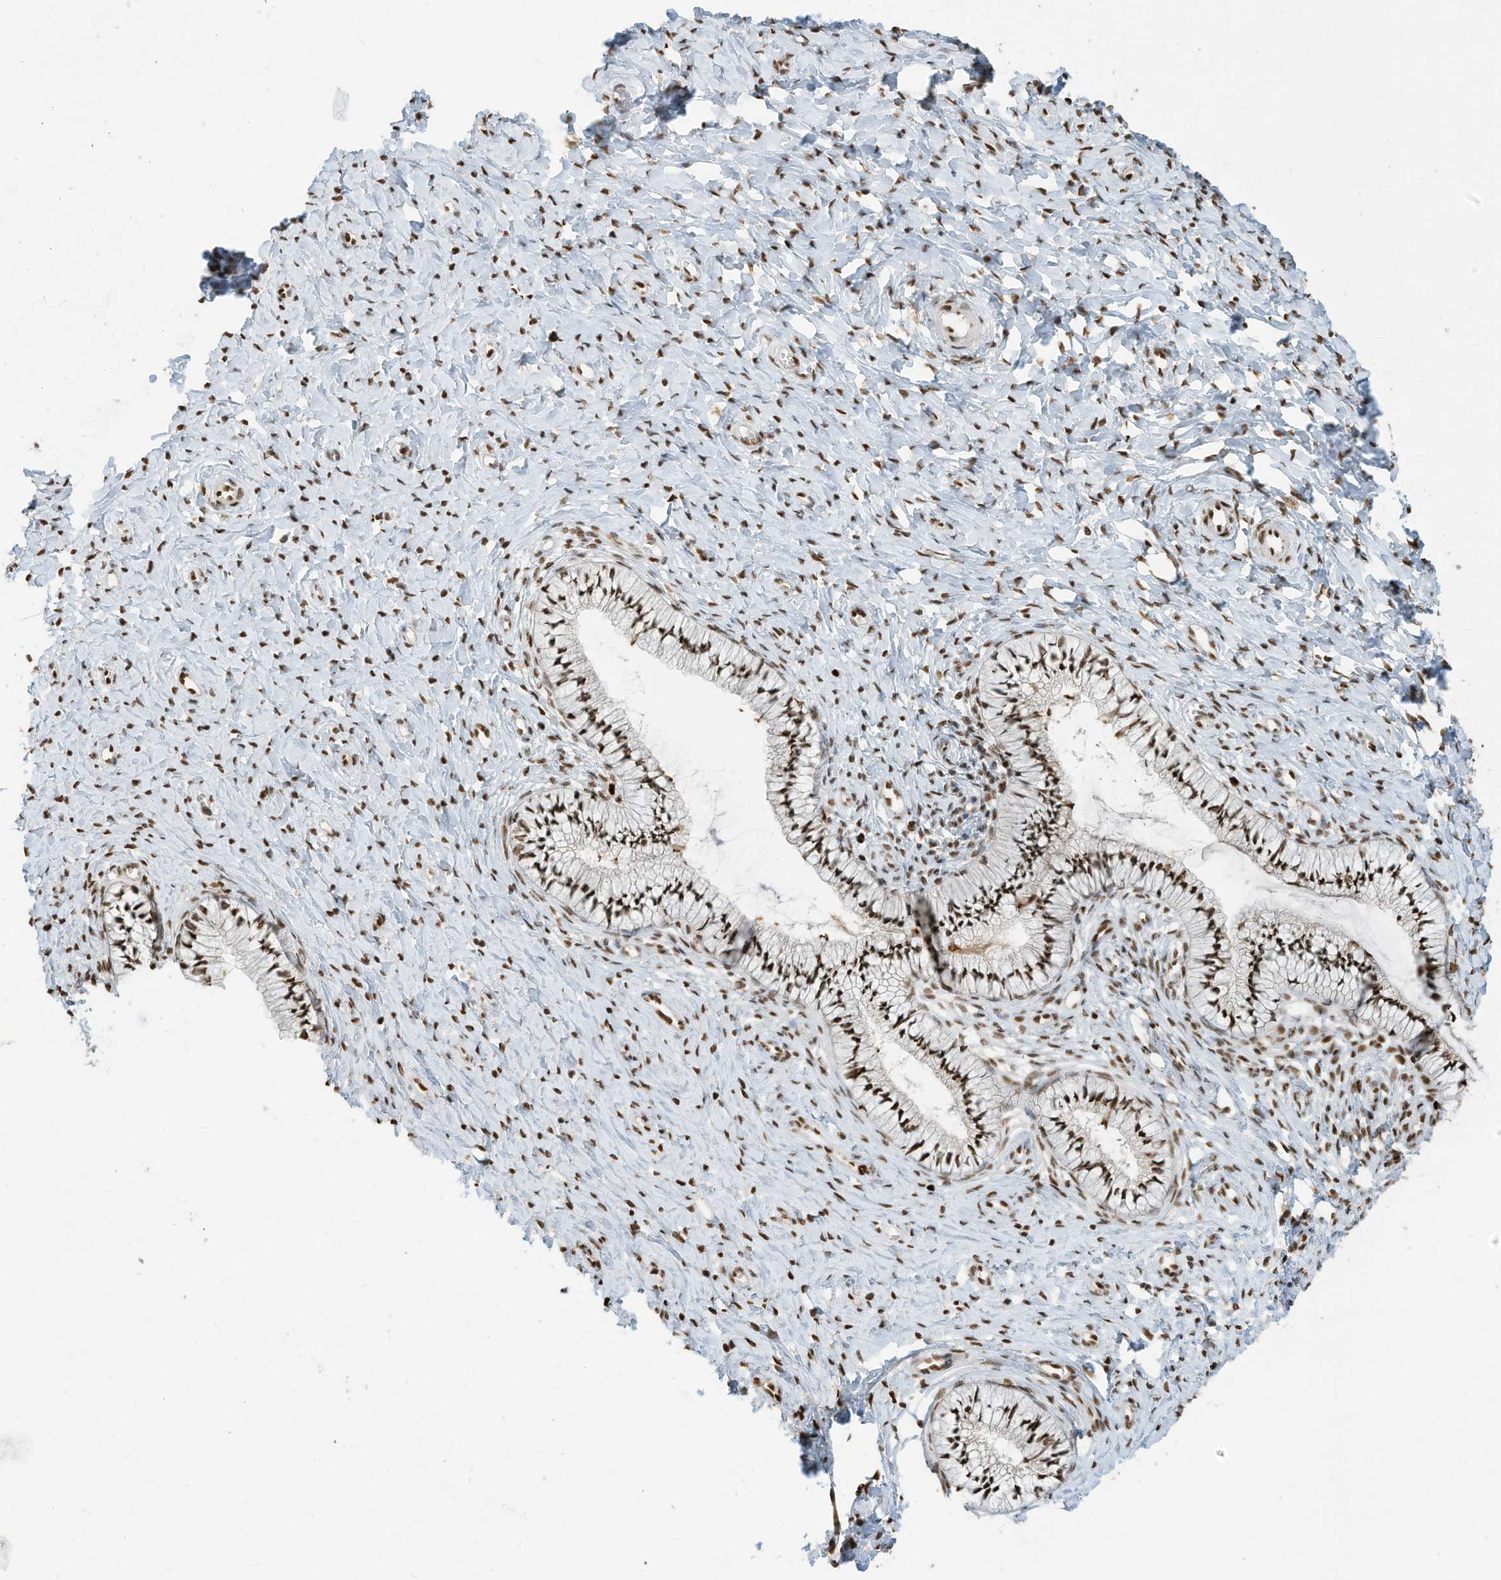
{"staining": {"intensity": "strong", "quantity": ">75%", "location": "nuclear"}, "tissue": "cervix", "cell_type": "Glandular cells", "image_type": "normal", "snomed": [{"axis": "morphology", "description": "Normal tissue, NOS"}, {"axis": "topography", "description": "Cervix"}], "caption": "Human cervix stained with a brown dye exhibits strong nuclear positive positivity in about >75% of glandular cells.", "gene": "SAMD15", "patient": {"sex": "female", "age": 36}}